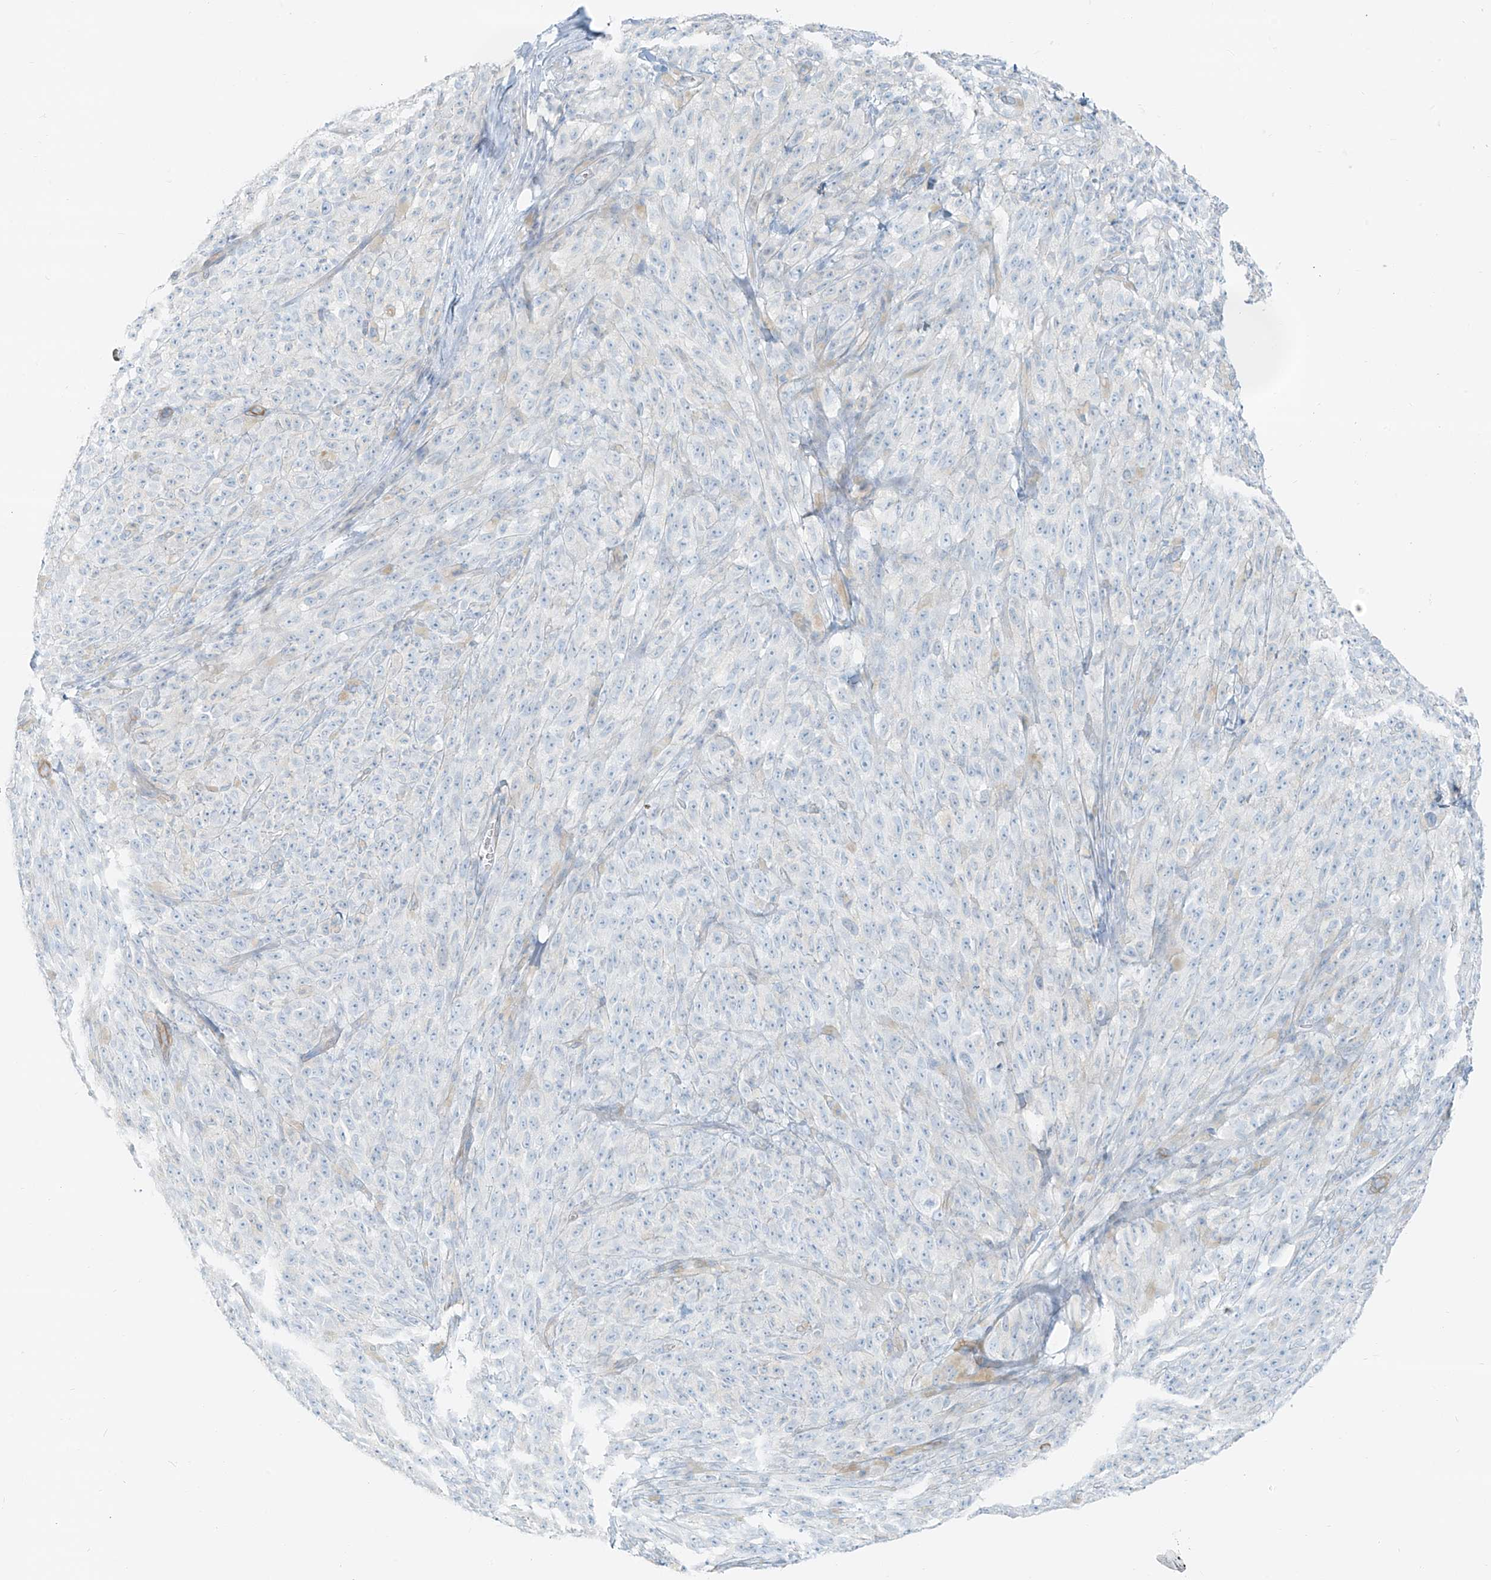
{"staining": {"intensity": "negative", "quantity": "none", "location": "none"}, "tissue": "melanoma", "cell_type": "Tumor cells", "image_type": "cancer", "snomed": [{"axis": "morphology", "description": "Malignant melanoma, NOS"}, {"axis": "topography", "description": "Skin"}], "caption": "Tumor cells show no significant positivity in melanoma.", "gene": "SMCP", "patient": {"sex": "female", "age": 82}}